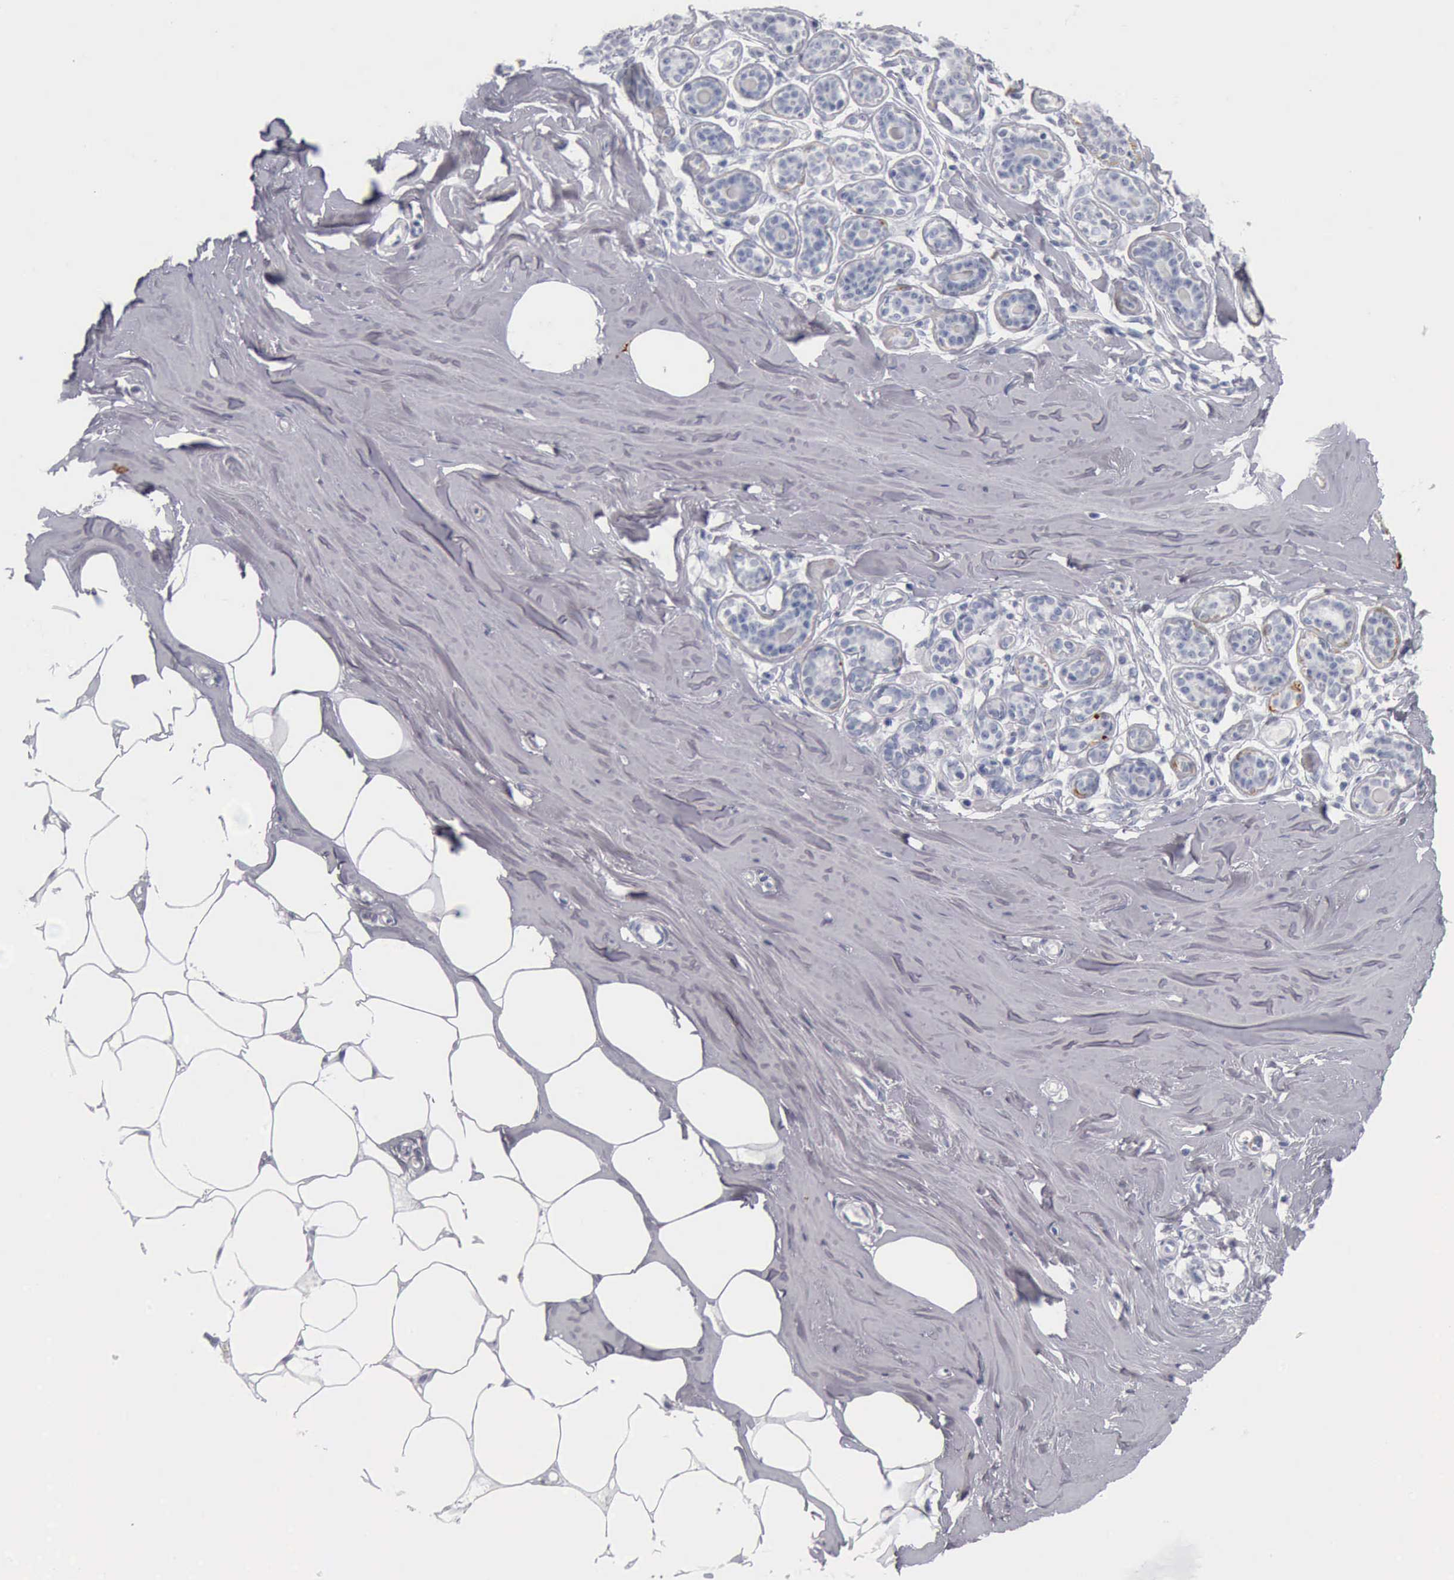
{"staining": {"intensity": "negative", "quantity": "none", "location": "none"}, "tissue": "breast", "cell_type": "Adipocytes", "image_type": "normal", "snomed": [{"axis": "morphology", "description": "Normal tissue, NOS"}, {"axis": "topography", "description": "Breast"}], "caption": "There is no significant expression in adipocytes of breast. Nuclei are stained in blue.", "gene": "CALD1", "patient": {"sex": "female", "age": 45}}